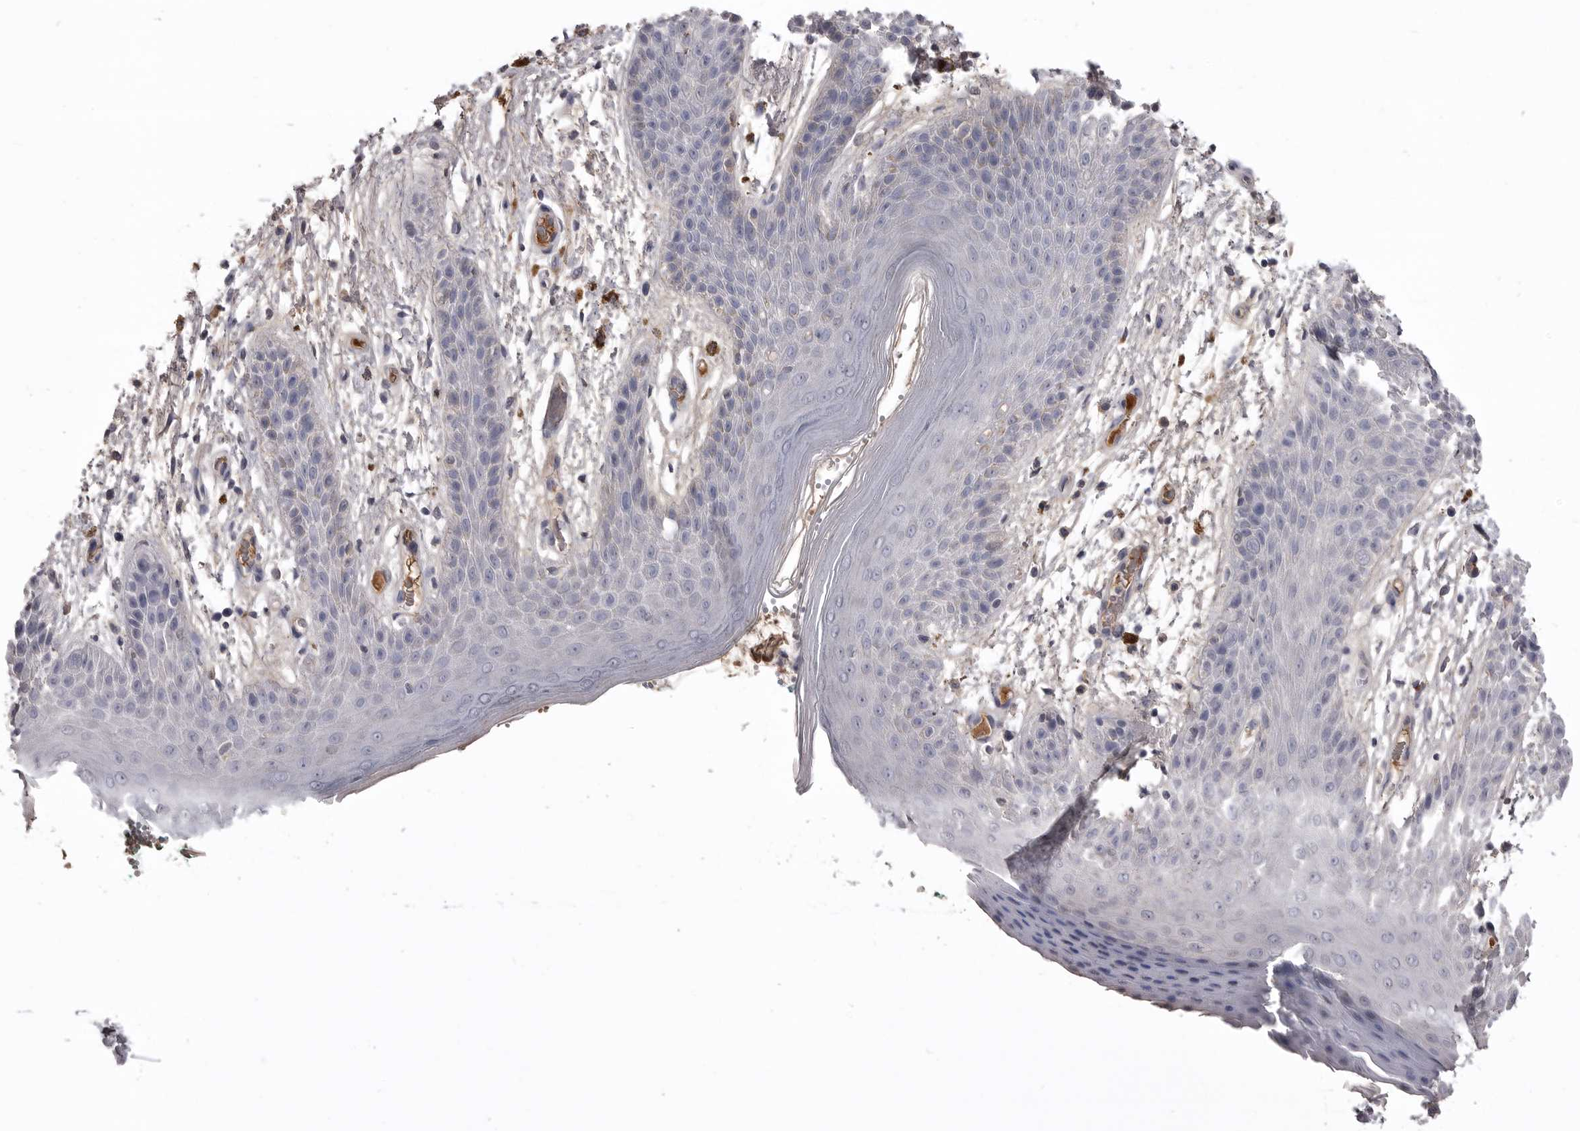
{"staining": {"intensity": "moderate", "quantity": "<25%", "location": "cytoplasmic/membranous"}, "tissue": "skin", "cell_type": "Epidermal cells", "image_type": "normal", "snomed": [{"axis": "morphology", "description": "Normal tissue, NOS"}, {"axis": "topography", "description": "Anal"}], "caption": "IHC image of unremarkable skin: human skin stained using immunohistochemistry exhibits low levels of moderate protein expression localized specifically in the cytoplasmic/membranous of epidermal cells, appearing as a cytoplasmic/membranous brown color.", "gene": "AHSG", "patient": {"sex": "male", "age": 74}}